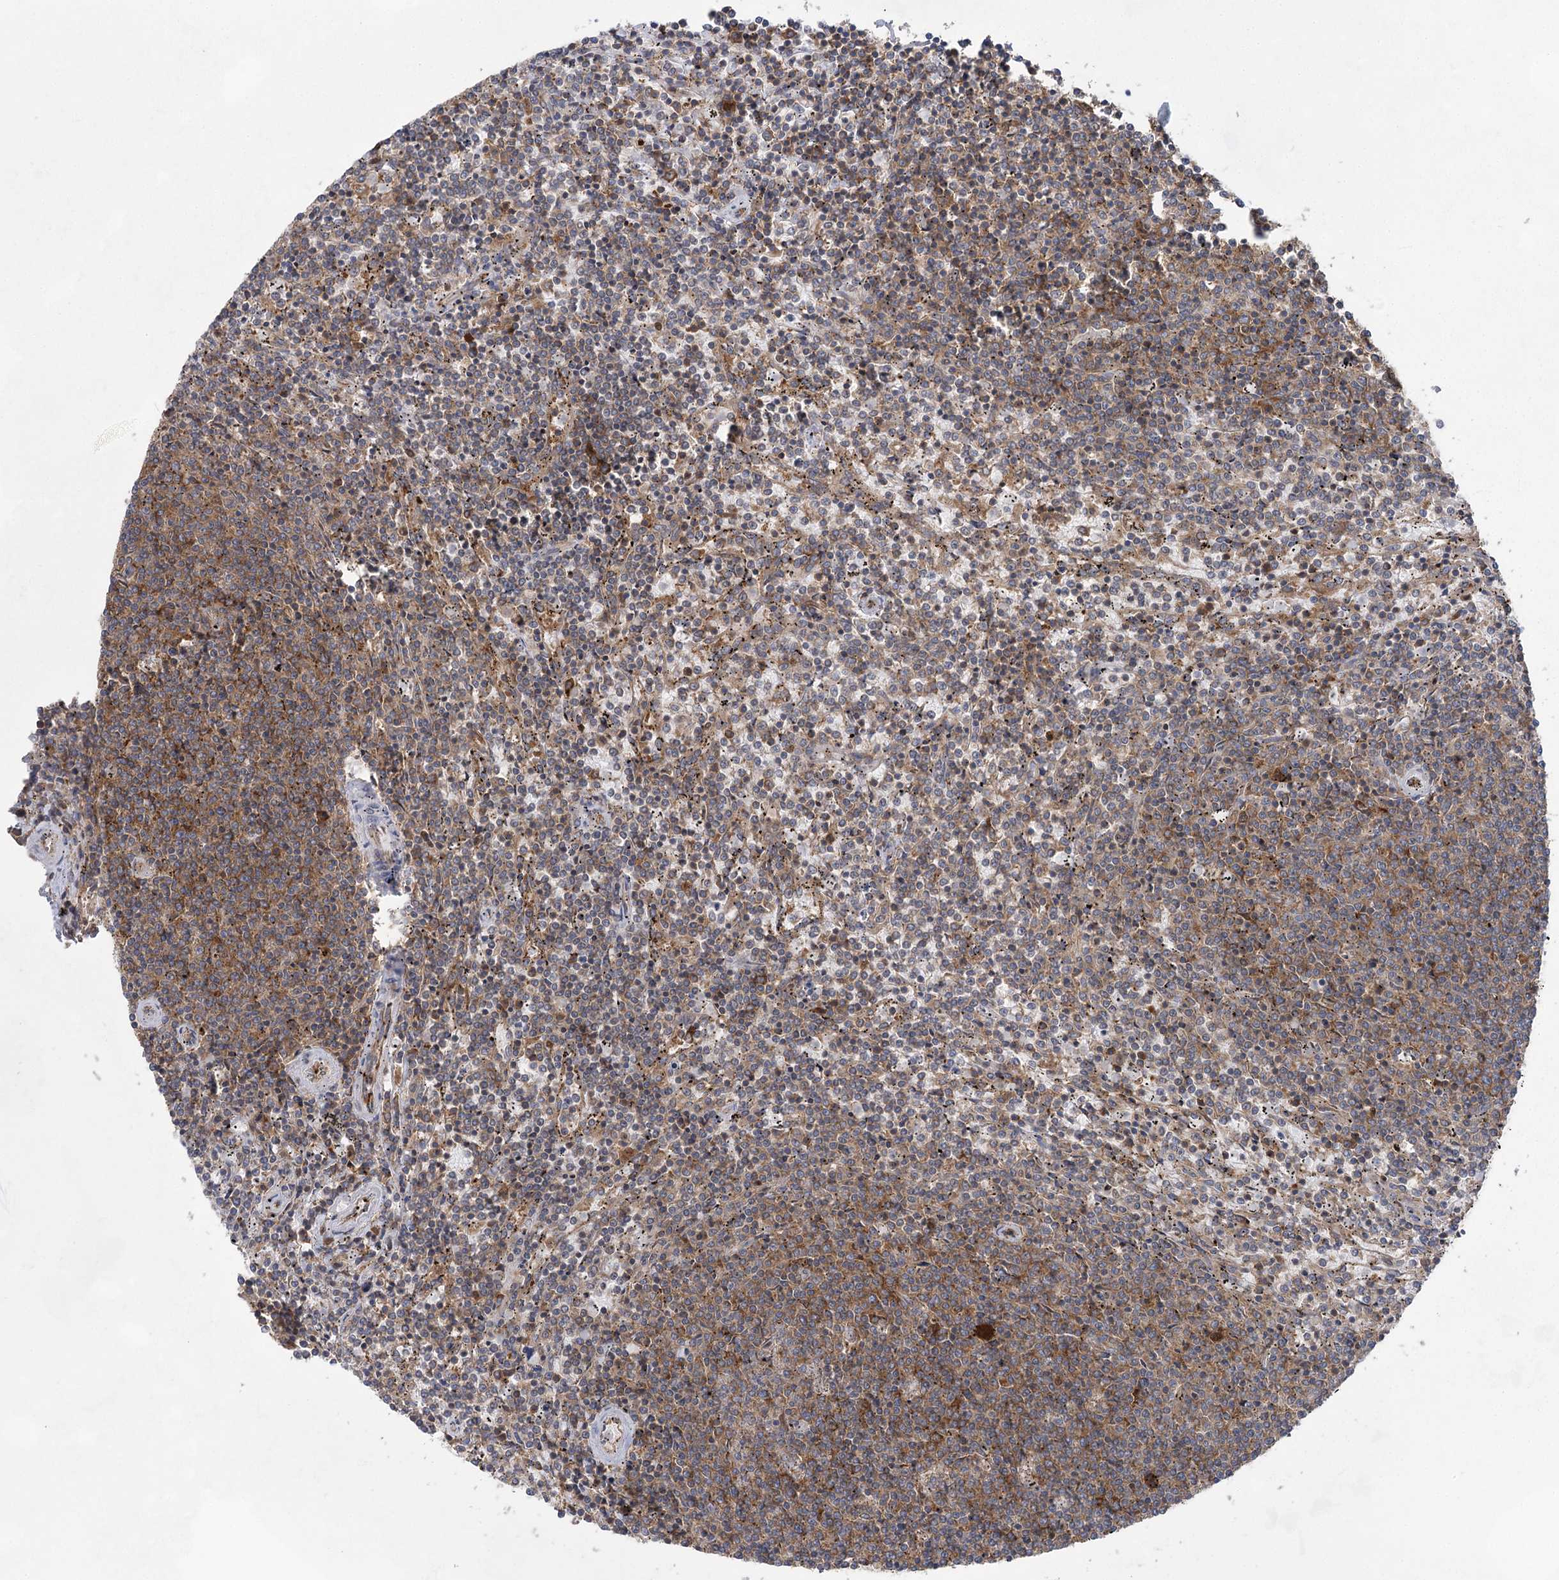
{"staining": {"intensity": "moderate", "quantity": "25%-75%", "location": "cytoplasmic/membranous"}, "tissue": "lymphoma", "cell_type": "Tumor cells", "image_type": "cancer", "snomed": [{"axis": "morphology", "description": "Malignant lymphoma, non-Hodgkin's type, Low grade"}, {"axis": "topography", "description": "Spleen"}], "caption": "IHC image of neoplastic tissue: lymphoma stained using IHC exhibits medium levels of moderate protein expression localized specifically in the cytoplasmic/membranous of tumor cells, appearing as a cytoplasmic/membranous brown color.", "gene": "EIF3A", "patient": {"sex": "female", "age": 50}}